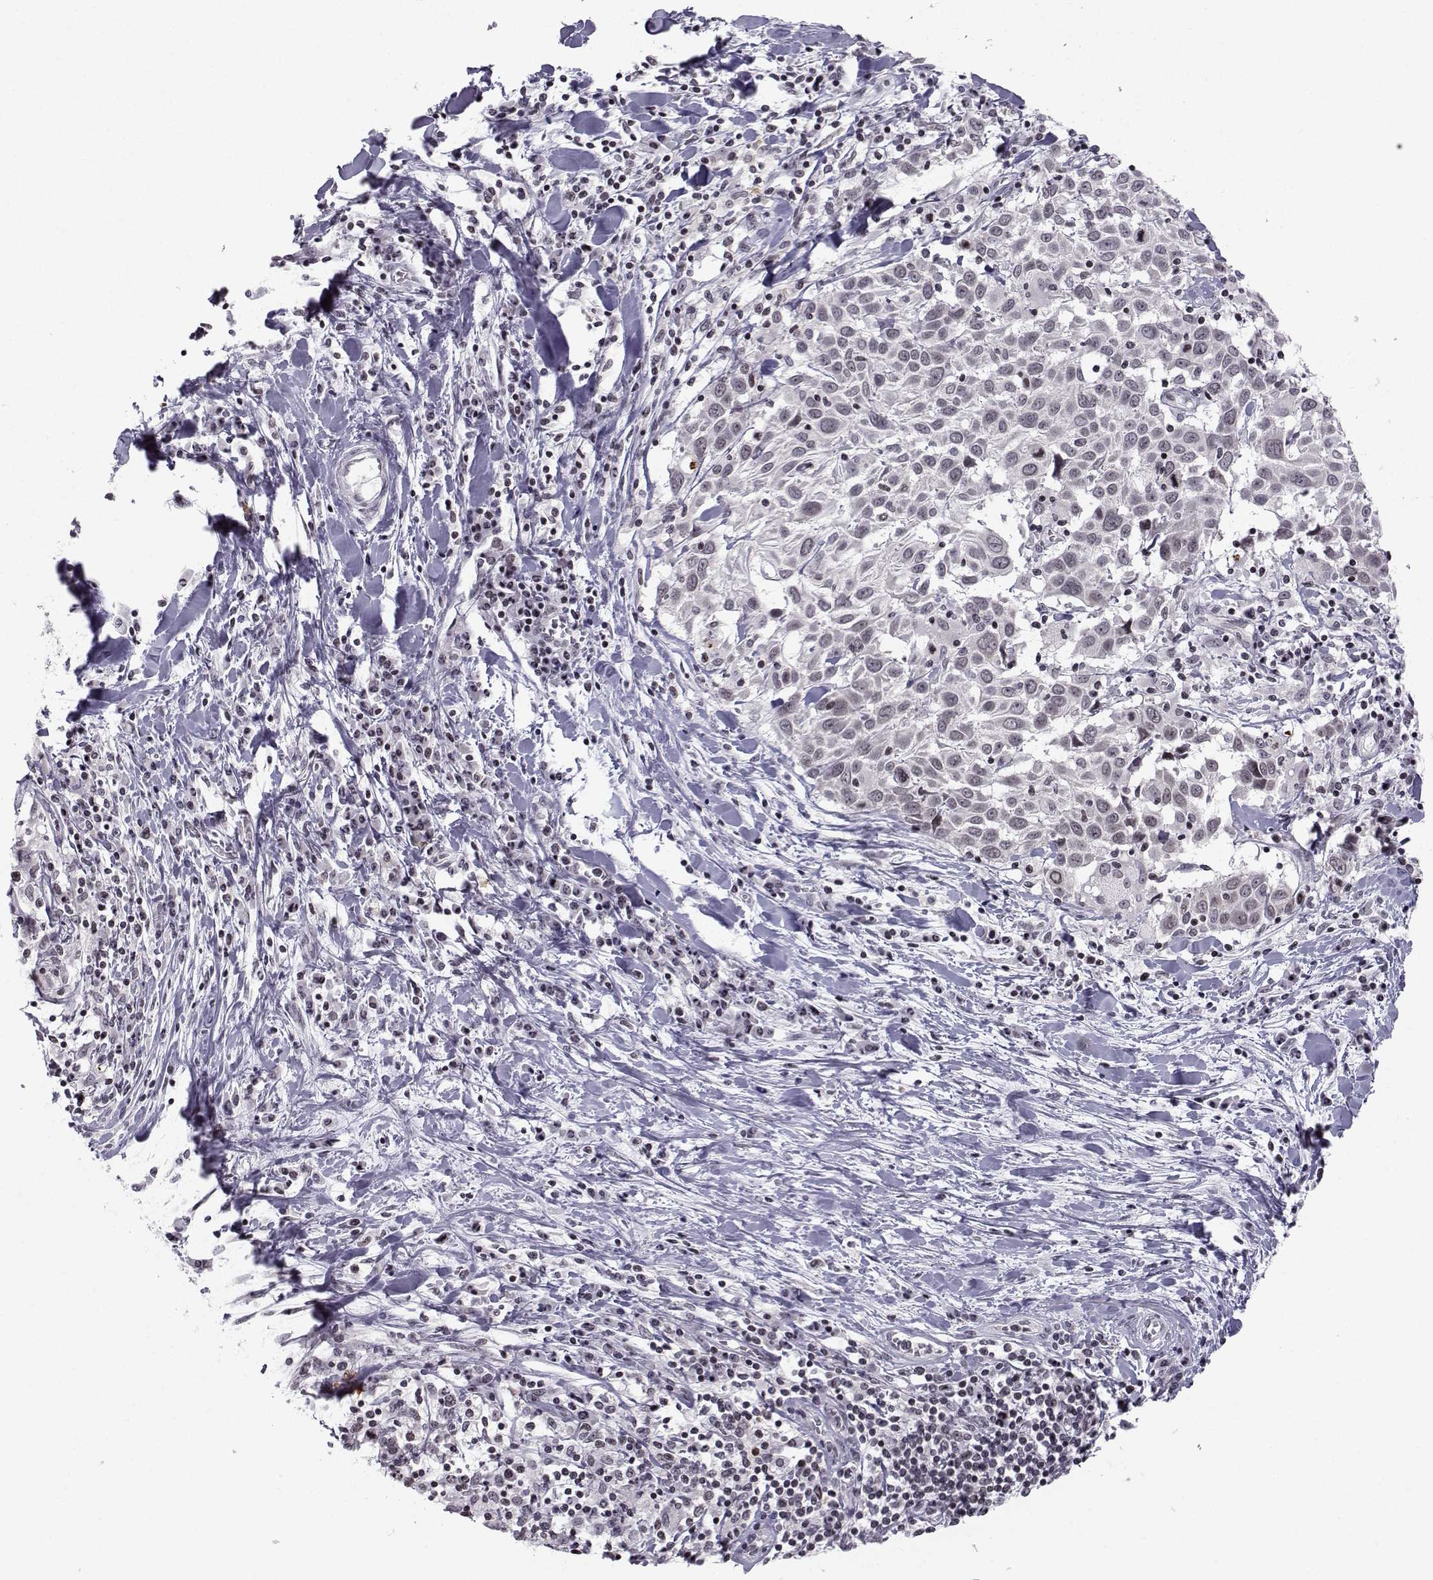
{"staining": {"intensity": "negative", "quantity": "none", "location": "none"}, "tissue": "lung cancer", "cell_type": "Tumor cells", "image_type": "cancer", "snomed": [{"axis": "morphology", "description": "Squamous cell carcinoma, NOS"}, {"axis": "topography", "description": "Lung"}], "caption": "Tumor cells show no significant positivity in lung cancer (squamous cell carcinoma). (Brightfield microscopy of DAB IHC at high magnification).", "gene": "MARCHF4", "patient": {"sex": "male", "age": 57}}